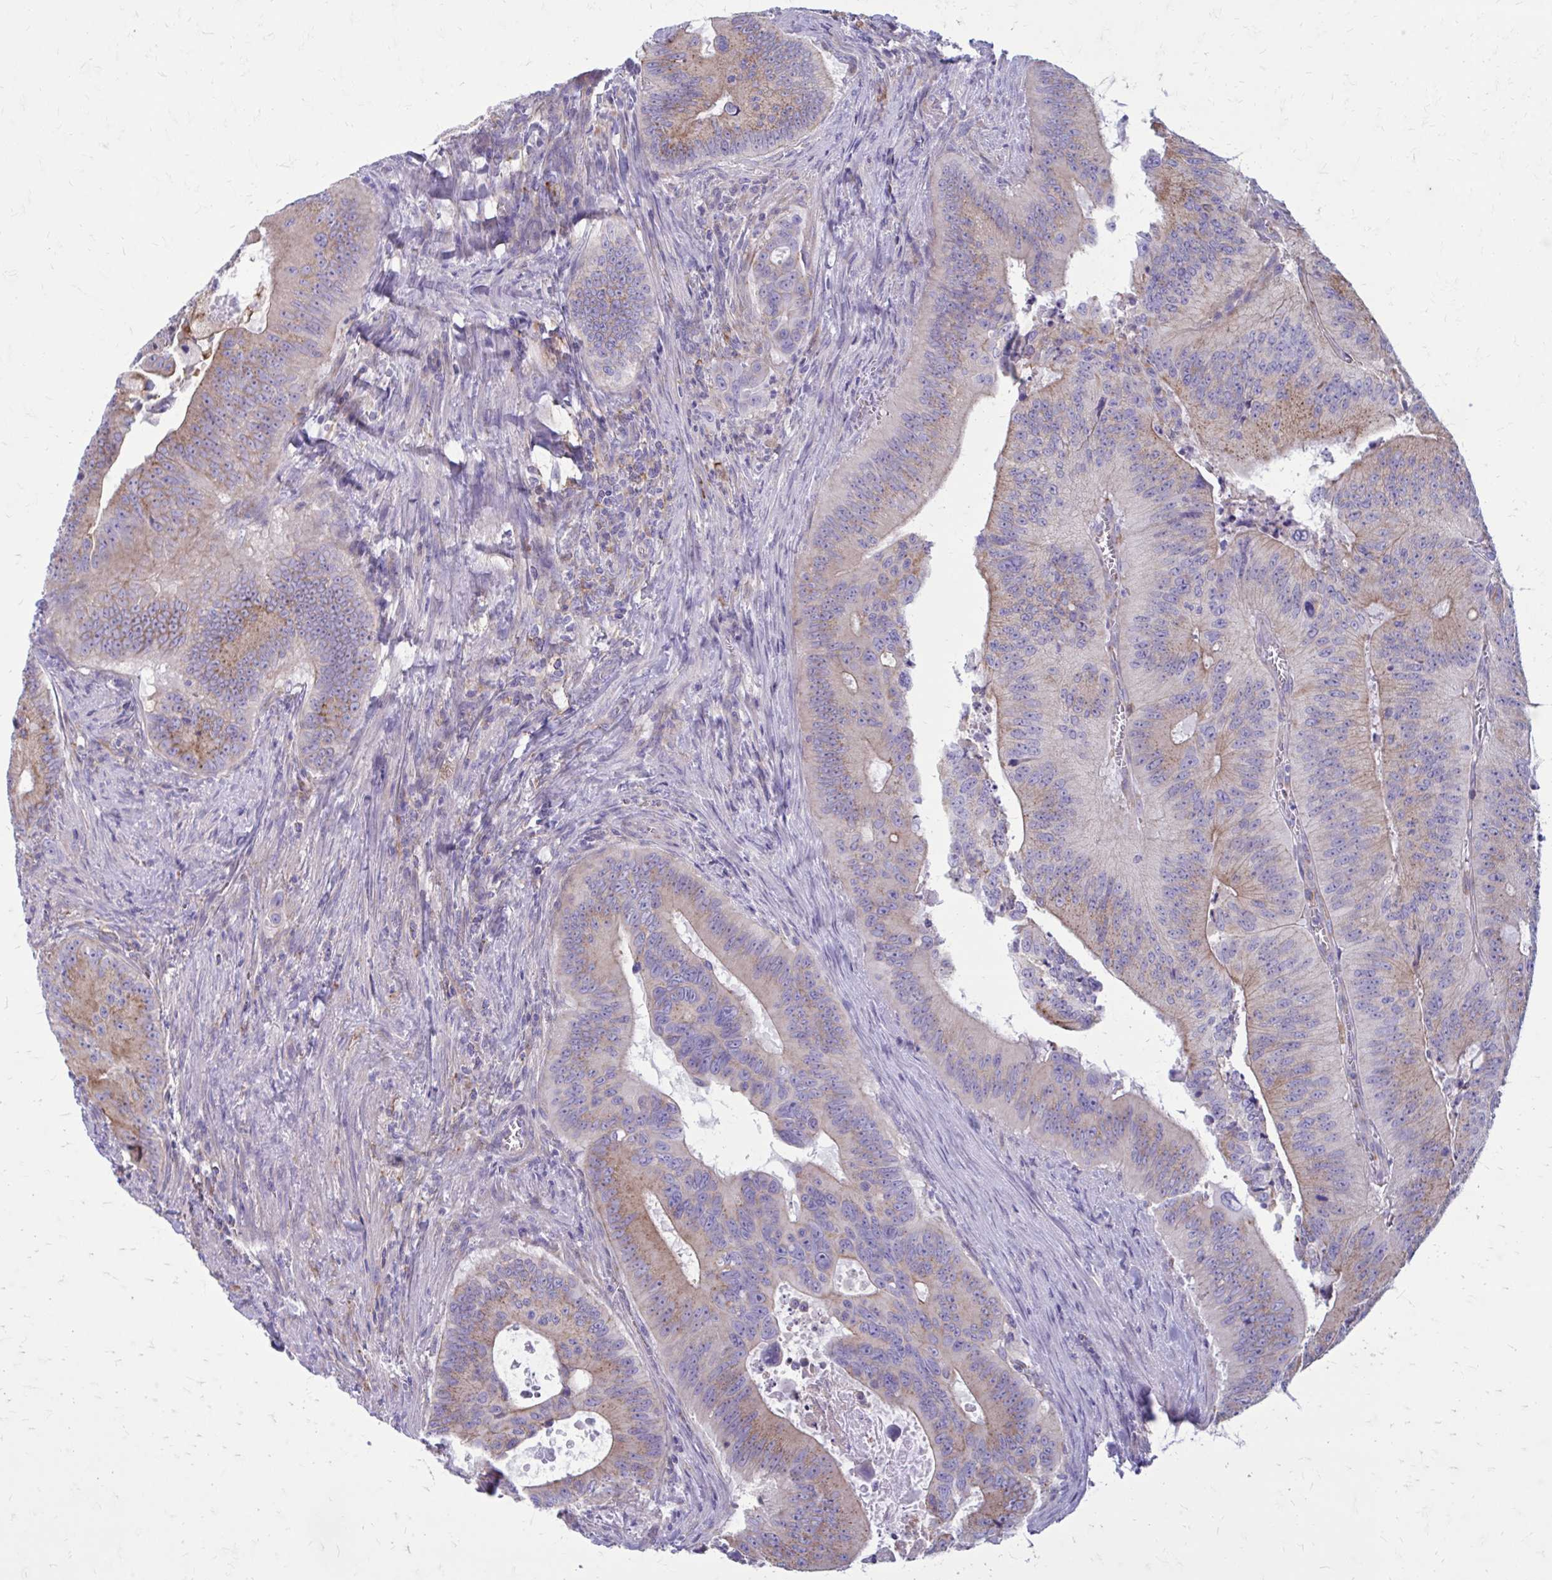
{"staining": {"intensity": "weak", "quantity": "25%-75%", "location": "cytoplasmic/membranous"}, "tissue": "colorectal cancer", "cell_type": "Tumor cells", "image_type": "cancer", "snomed": [{"axis": "morphology", "description": "Adenocarcinoma, NOS"}, {"axis": "topography", "description": "Colon"}], "caption": "Human colorectal cancer stained for a protein (brown) reveals weak cytoplasmic/membranous positive positivity in approximately 25%-75% of tumor cells.", "gene": "CLTA", "patient": {"sex": "male", "age": 62}}